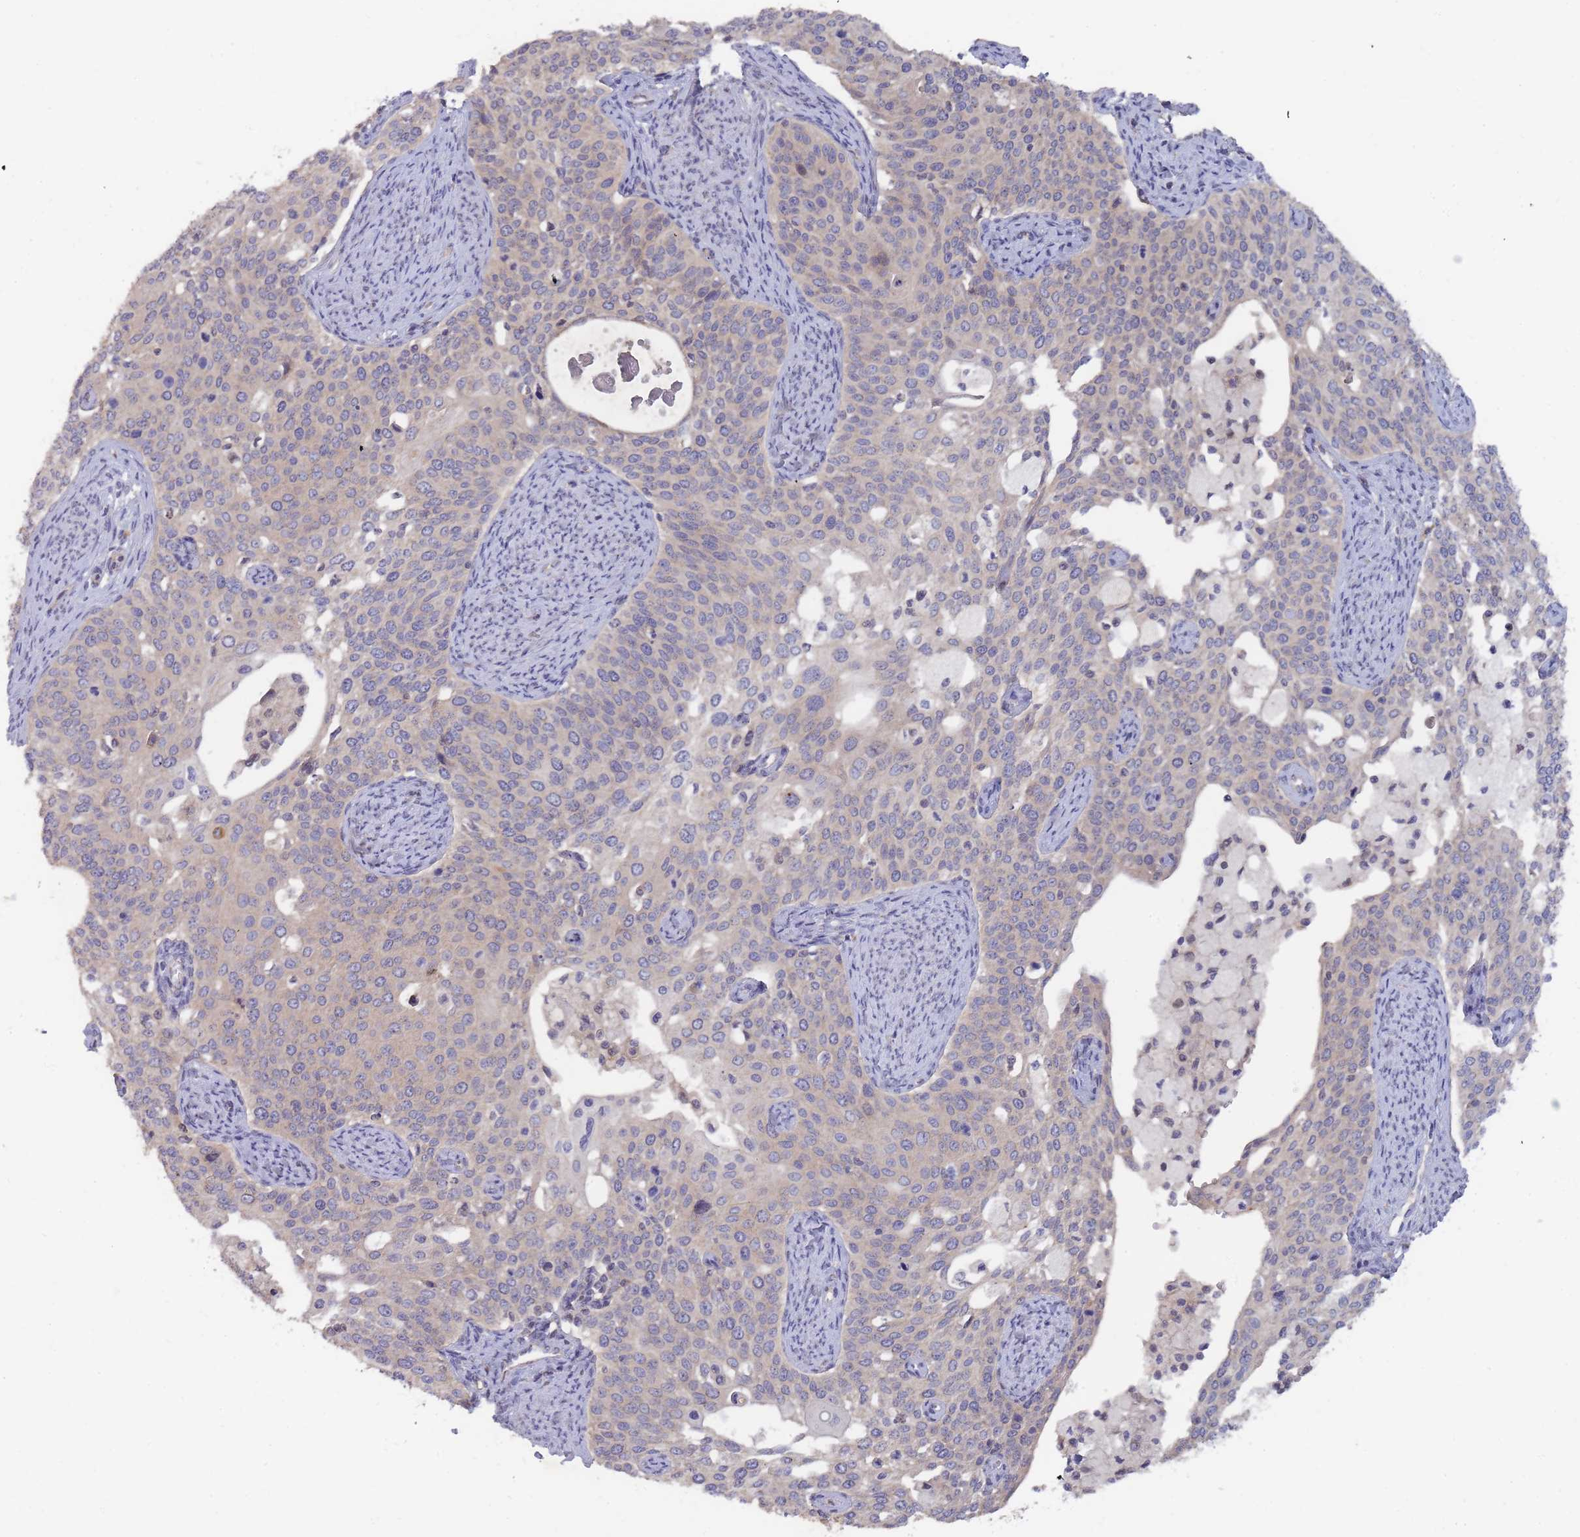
{"staining": {"intensity": "negative", "quantity": "none", "location": "none"}, "tissue": "cervical cancer", "cell_type": "Tumor cells", "image_type": "cancer", "snomed": [{"axis": "morphology", "description": "Squamous cell carcinoma, NOS"}, {"axis": "topography", "description": "Cervix"}], "caption": "Tumor cells show no significant staining in cervical squamous cell carcinoma.", "gene": "SLC35F5", "patient": {"sex": "female", "age": 44}}